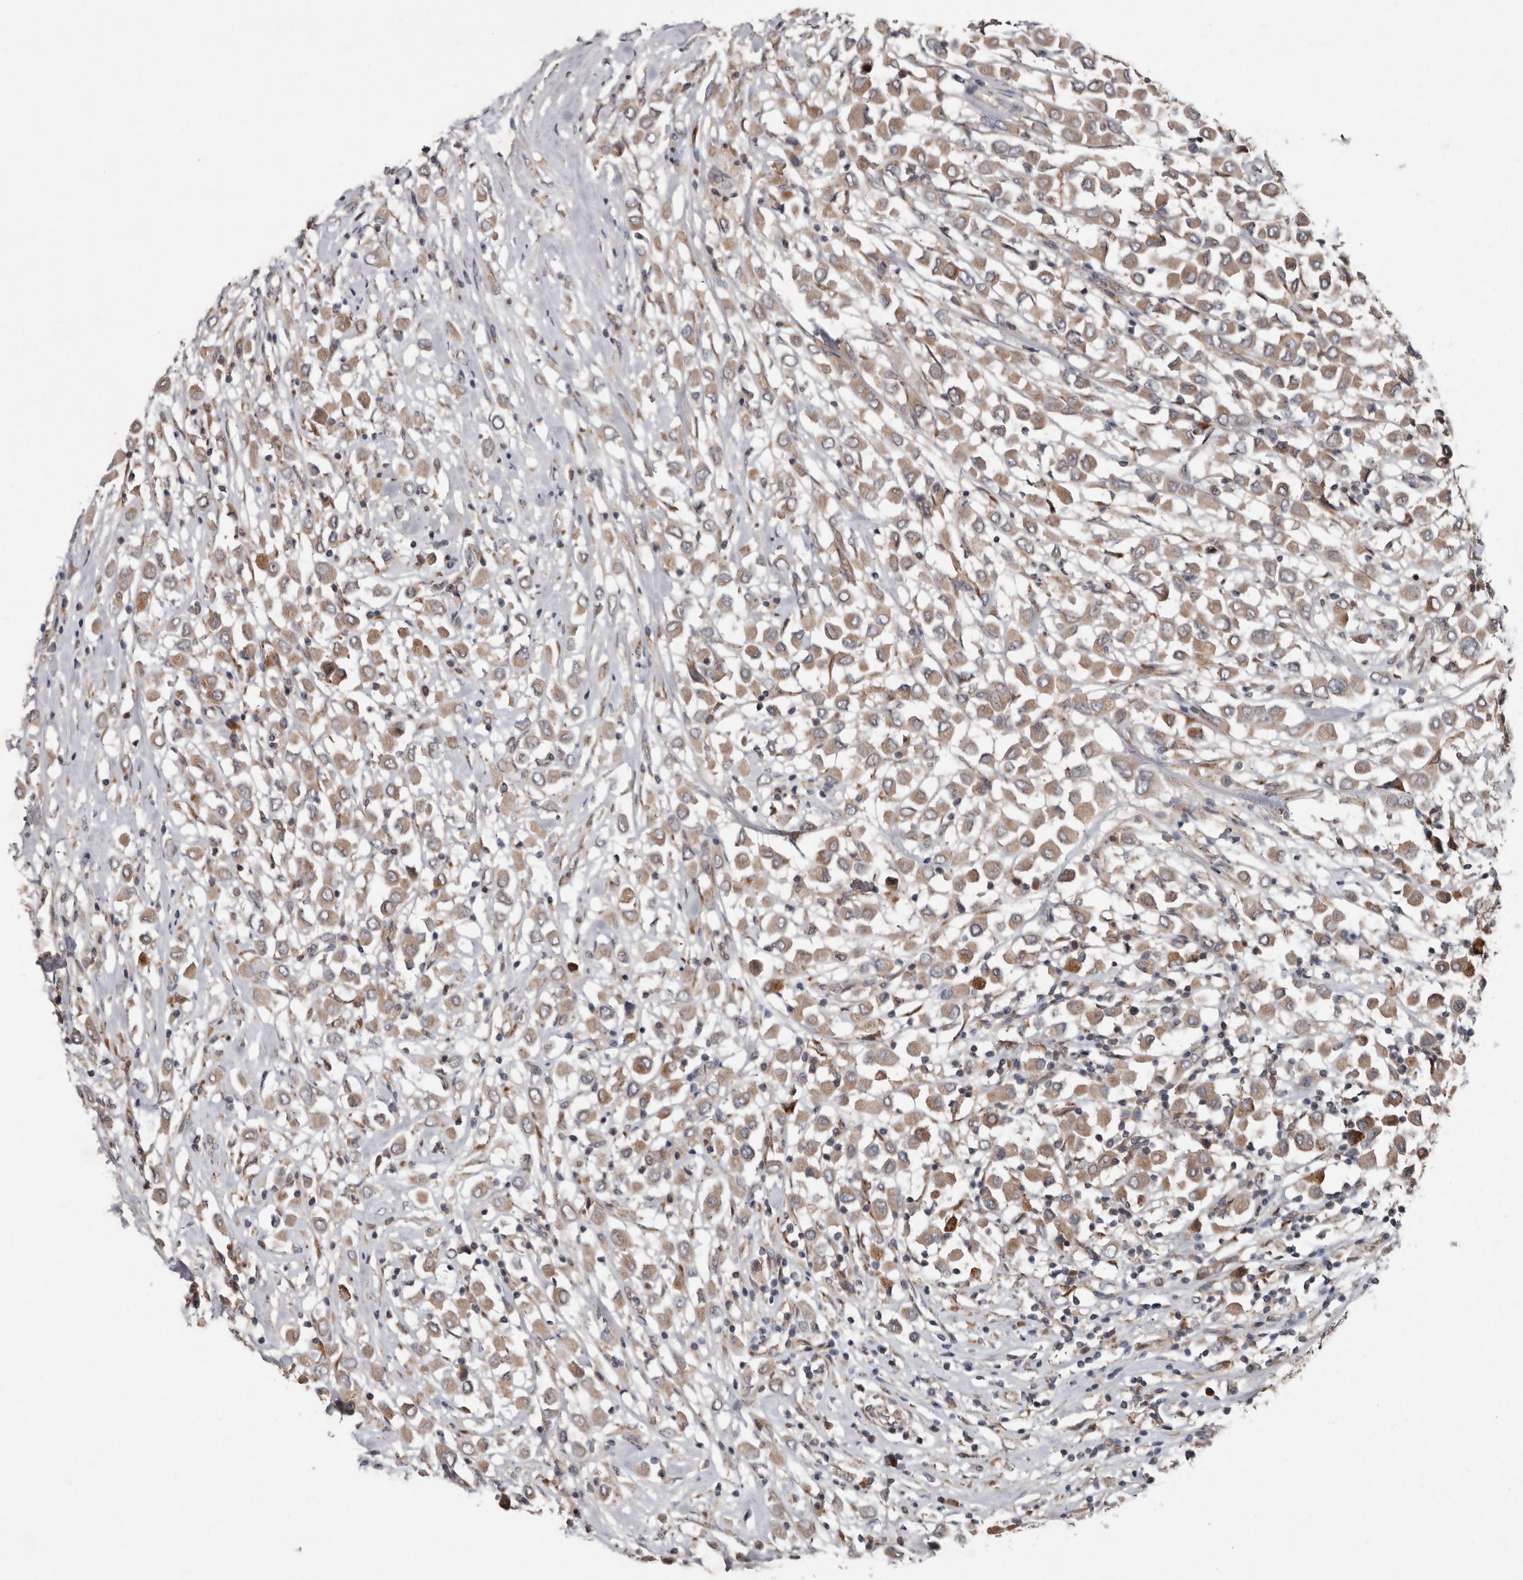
{"staining": {"intensity": "moderate", "quantity": ">75%", "location": "cytoplasmic/membranous"}, "tissue": "breast cancer", "cell_type": "Tumor cells", "image_type": "cancer", "snomed": [{"axis": "morphology", "description": "Duct carcinoma"}, {"axis": "topography", "description": "Breast"}], "caption": "Immunohistochemistry (IHC) of breast intraductal carcinoma displays medium levels of moderate cytoplasmic/membranous positivity in approximately >75% of tumor cells.", "gene": "CHML", "patient": {"sex": "female", "age": 61}}